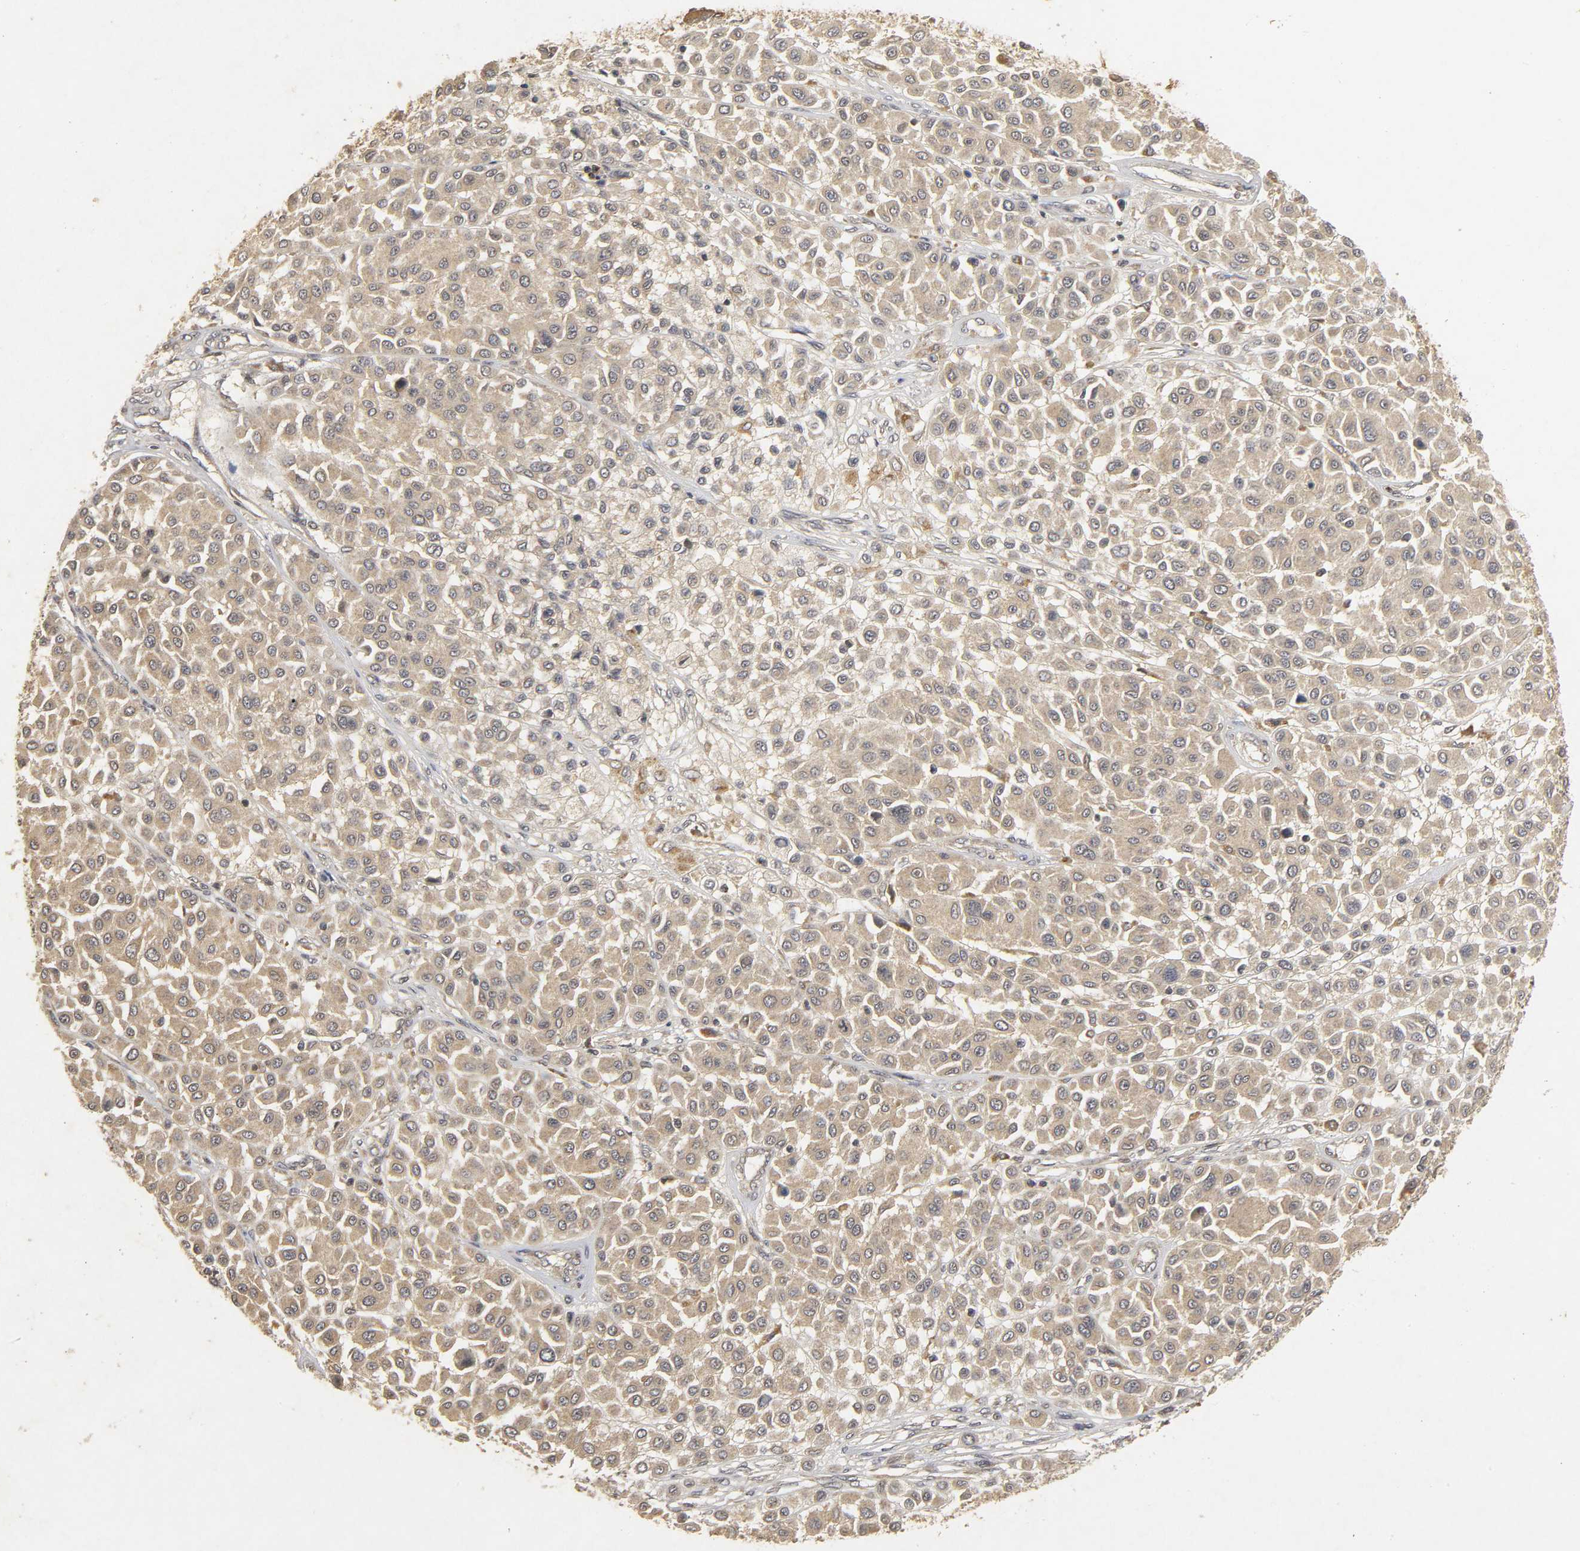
{"staining": {"intensity": "moderate", "quantity": ">75%", "location": "cytoplasmic/membranous"}, "tissue": "melanoma", "cell_type": "Tumor cells", "image_type": "cancer", "snomed": [{"axis": "morphology", "description": "Malignant melanoma, Metastatic site"}, {"axis": "topography", "description": "Soft tissue"}], "caption": "Human melanoma stained with a protein marker demonstrates moderate staining in tumor cells.", "gene": "TRAF6", "patient": {"sex": "male", "age": 41}}